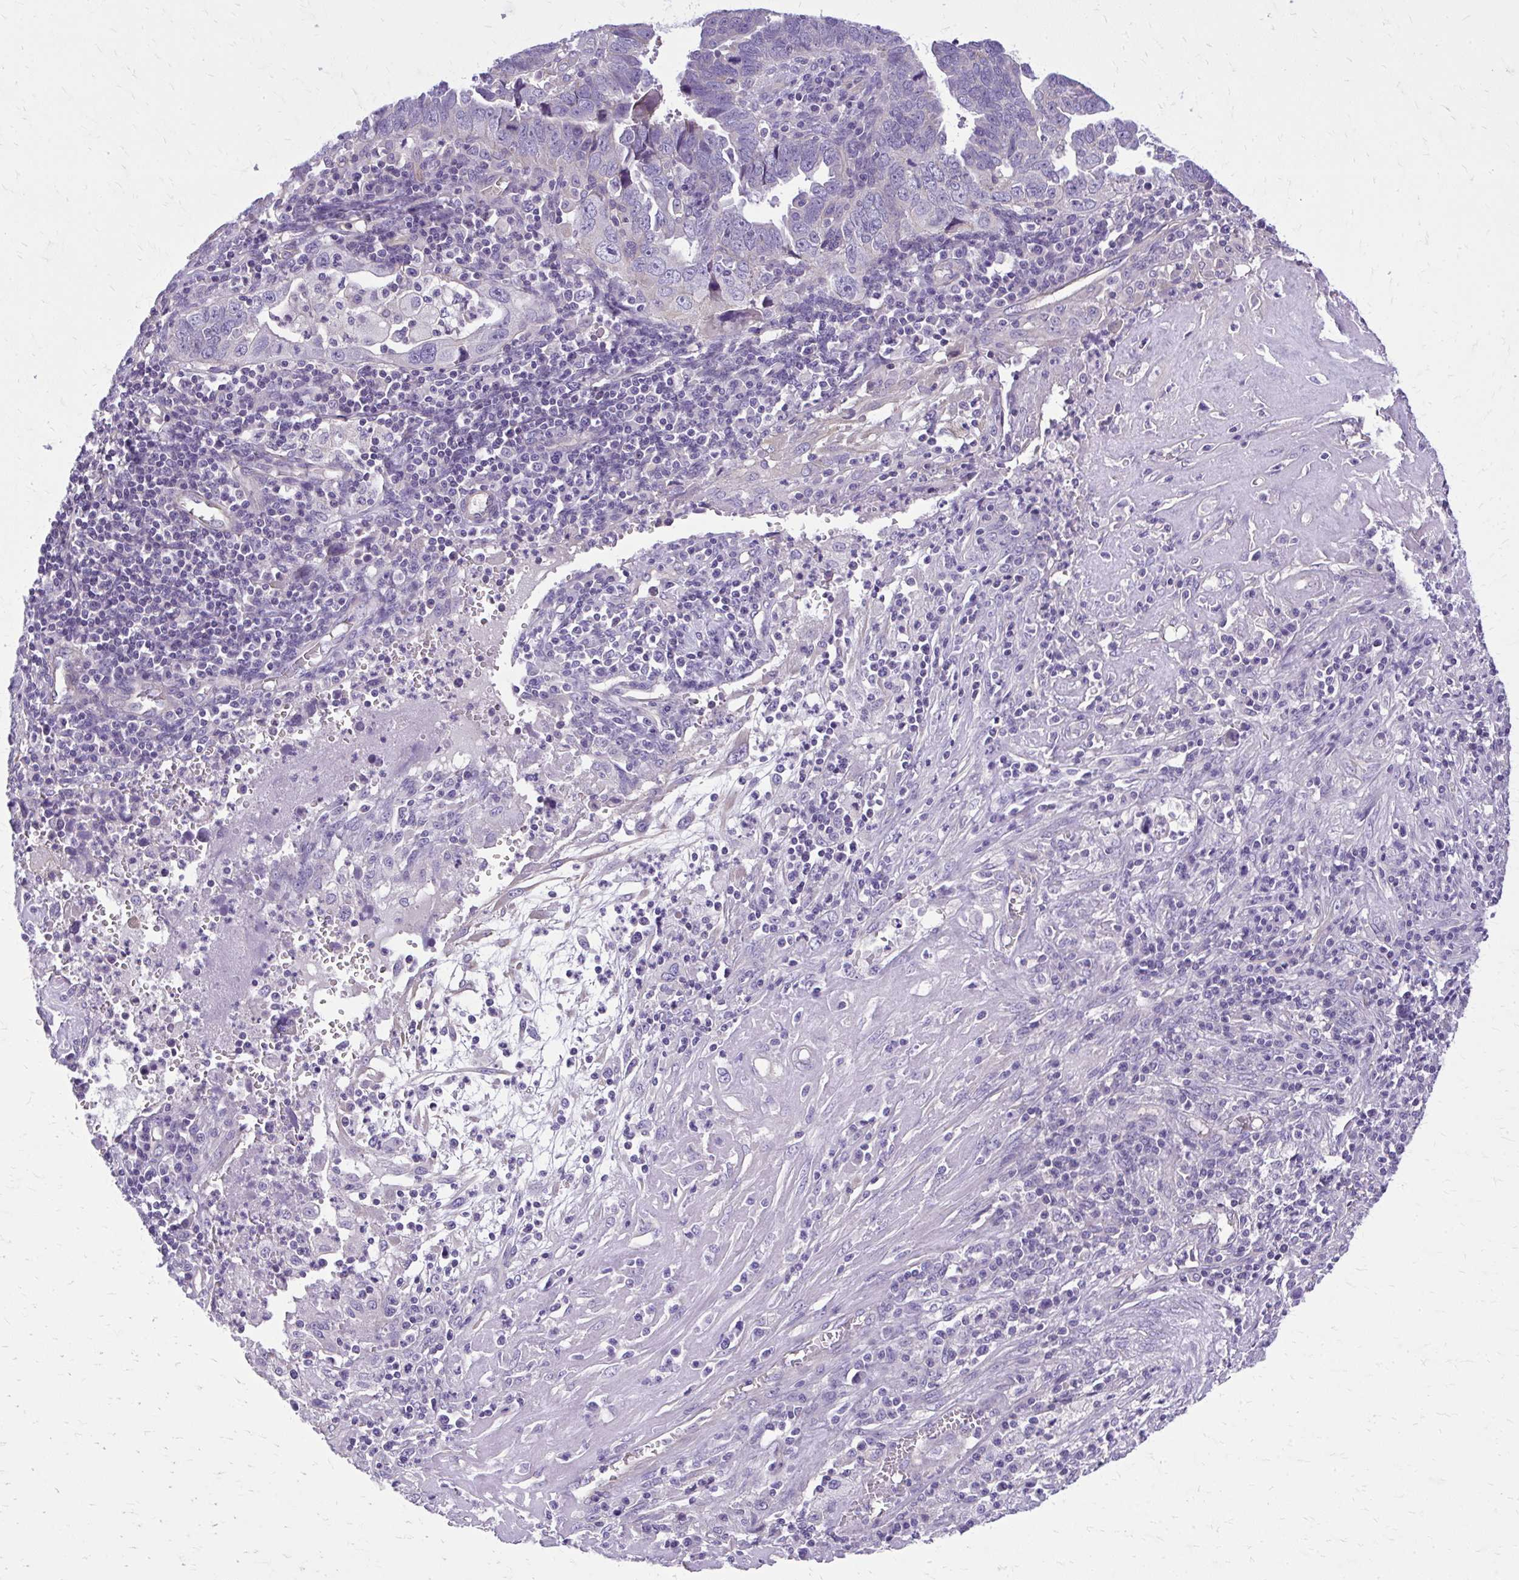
{"staining": {"intensity": "weak", "quantity": "<25%", "location": "cytoplasmic/membranous"}, "tissue": "endometrial cancer", "cell_type": "Tumor cells", "image_type": "cancer", "snomed": [{"axis": "morphology", "description": "Adenocarcinoma, NOS"}, {"axis": "topography", "description": "Uterus"}], "caption": "Tumor cells are negative for brown protein staining in endometrial adenocarcinoma.", "gene": "RUNDC3B", "patient": {"sex": "female", "age": 62}}